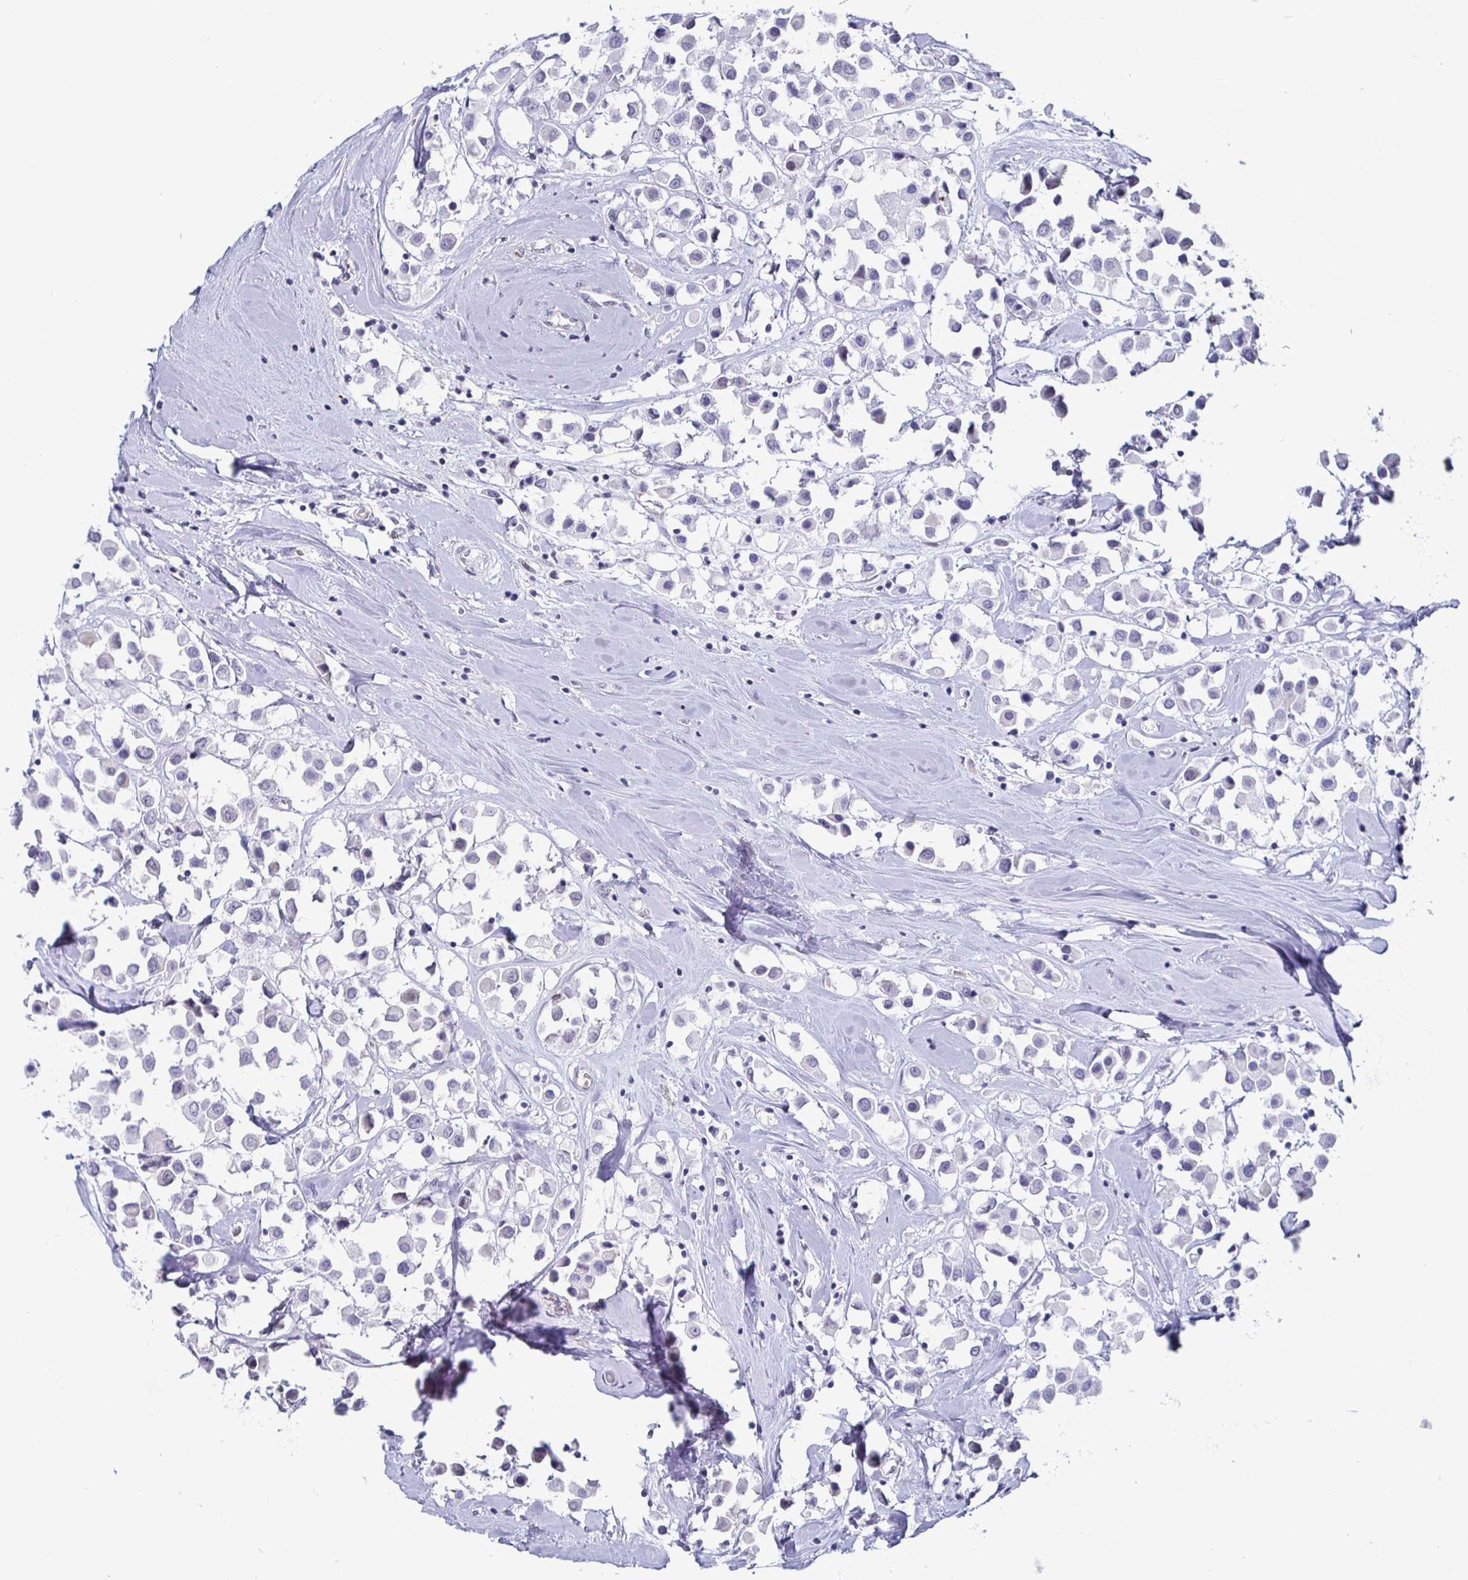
{"staining": {"intensity": "negative", "quantity": "none", "location": "none"}, "tissue": "breast cancer", "cell_type": "Tumor cells", "image_type": "cancer", "snomed": [{"axis": "morphology", "description": "Duct carcinoma"}, {"axis": "topography", "description": "Breast"}], "caption": "This image is of breast cancer stained with immunohistochemistry (IHC) to label a protein in brown with the nuclei are counter-stained blue. There is no staining in tumor cells.", "gene": "OOSP2", "patient": {"sex": "female", "age": 61}}